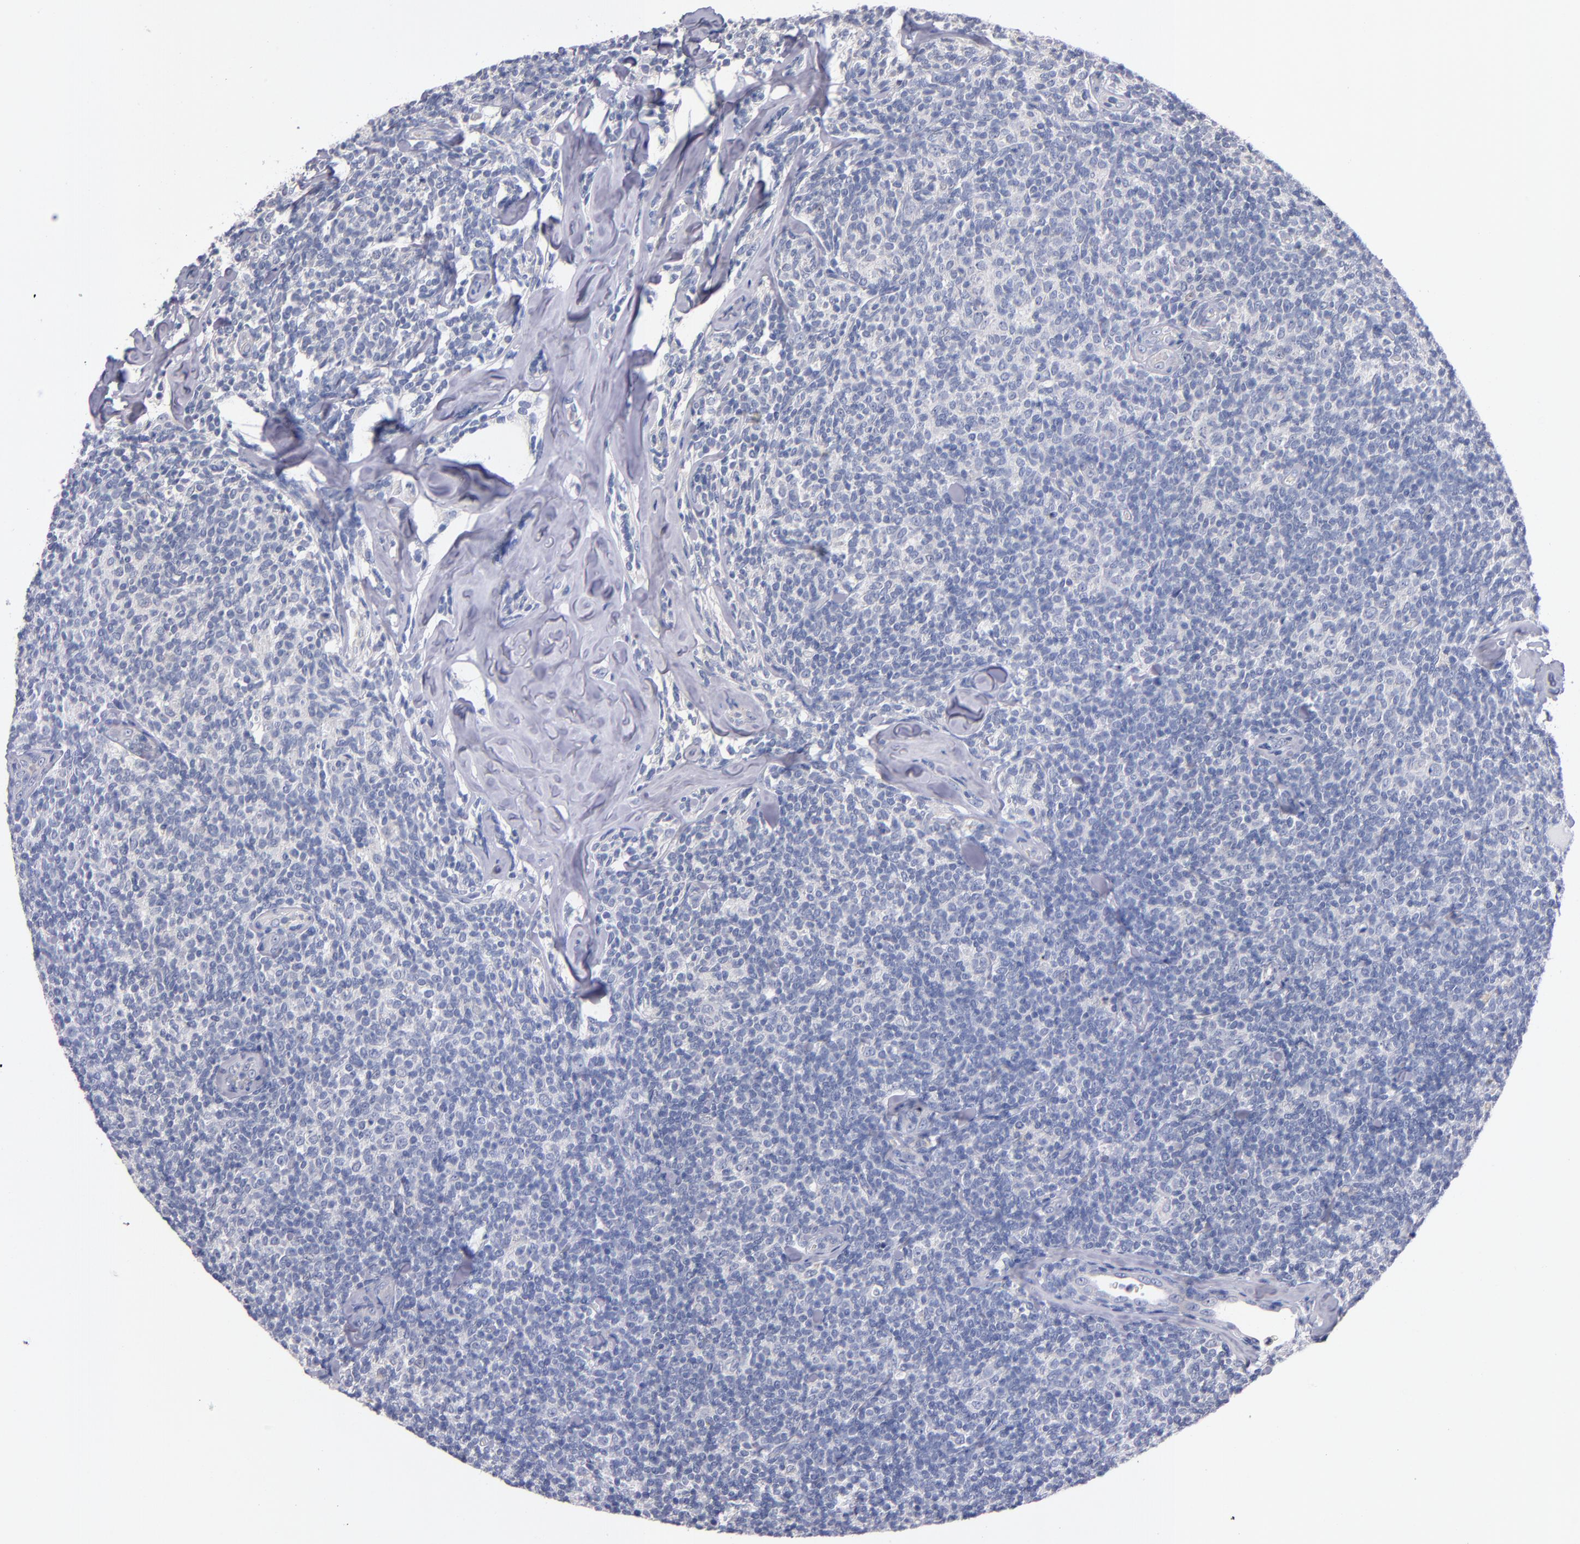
{"staining": {"intensity": "negative", "quantity": "none", "location": "none"}, "tissue": "lymphoma", "cell_type": "Tumor cells", "image_type": "cancer", "snomed": [{"axis": "morphology", "description": "Malignant lymphoma, non-Hodgkin's type, Low grade"}, {"axis": "topography", "description": "Lymph node"}], "caption": "Immunohistochemical staining of lymphoma shows no significant positivity in tumor cells.", "gene": "CNTNAP2", "patient": {"sex": "female", "age": 56}}